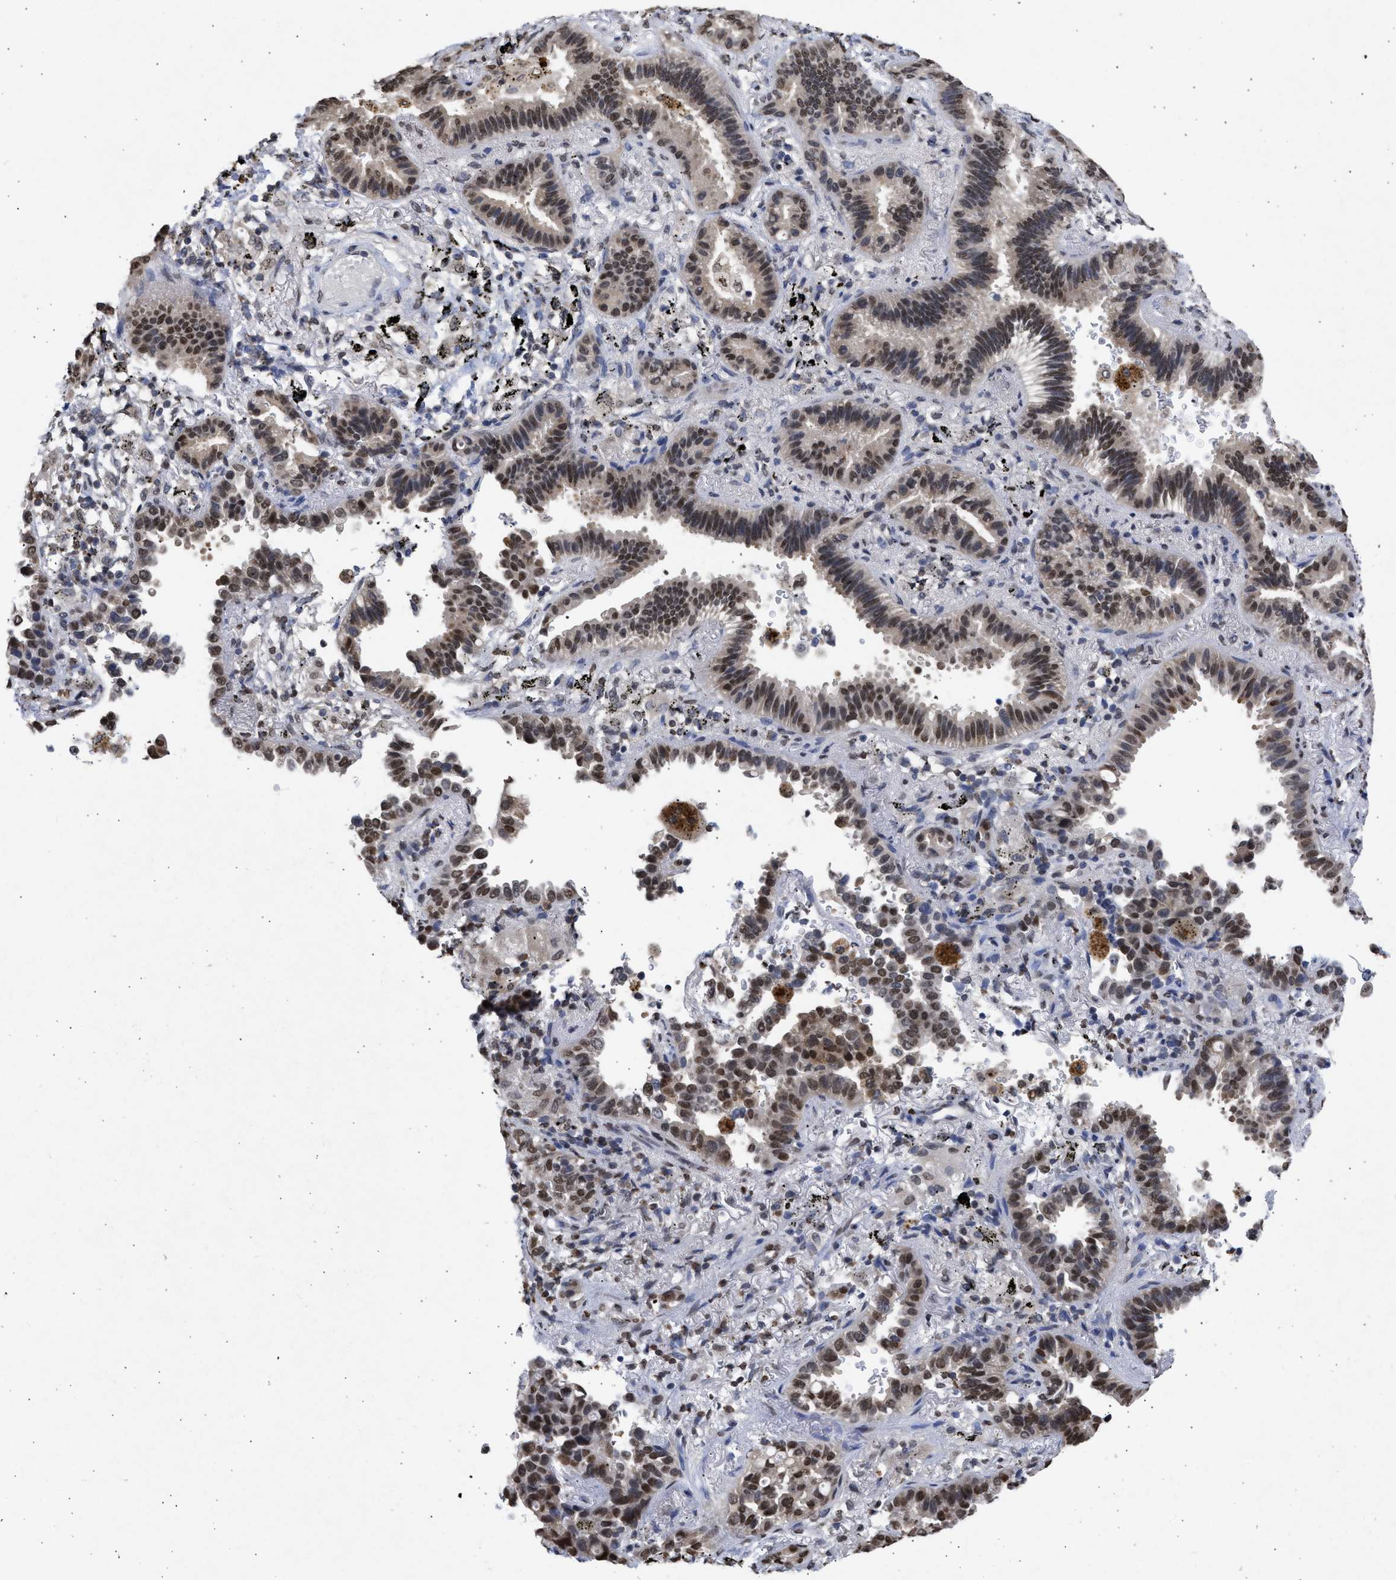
{"staining": {"intensity": "moderate", "quantity": "25%-75%", "location": "nuclear"}, "tissue": "lung cancer", "cell_type": "Tumor cells", "image_type": "cancer", "snomed": [{"axis": "morphology", "description": "Normal tissue, NOS"}, {"axis": "morphology", "description": "Adenocarcinoma, NOS"}, {"axis": "topography", "description": "Lung"}], "caption": "Protein analysis of adenocarcinoma (lung) tissue exhibits moderate nuclear expression in about 25%-75% of tumor cells. Using DAB (3,3'-diaminobenzidine) (brown) and hematoxylin (blue) stains, captured at high magnification using brightfield microscopy.", "gene": "NUP35", "patient": {"sex": "male", "age": 59}}